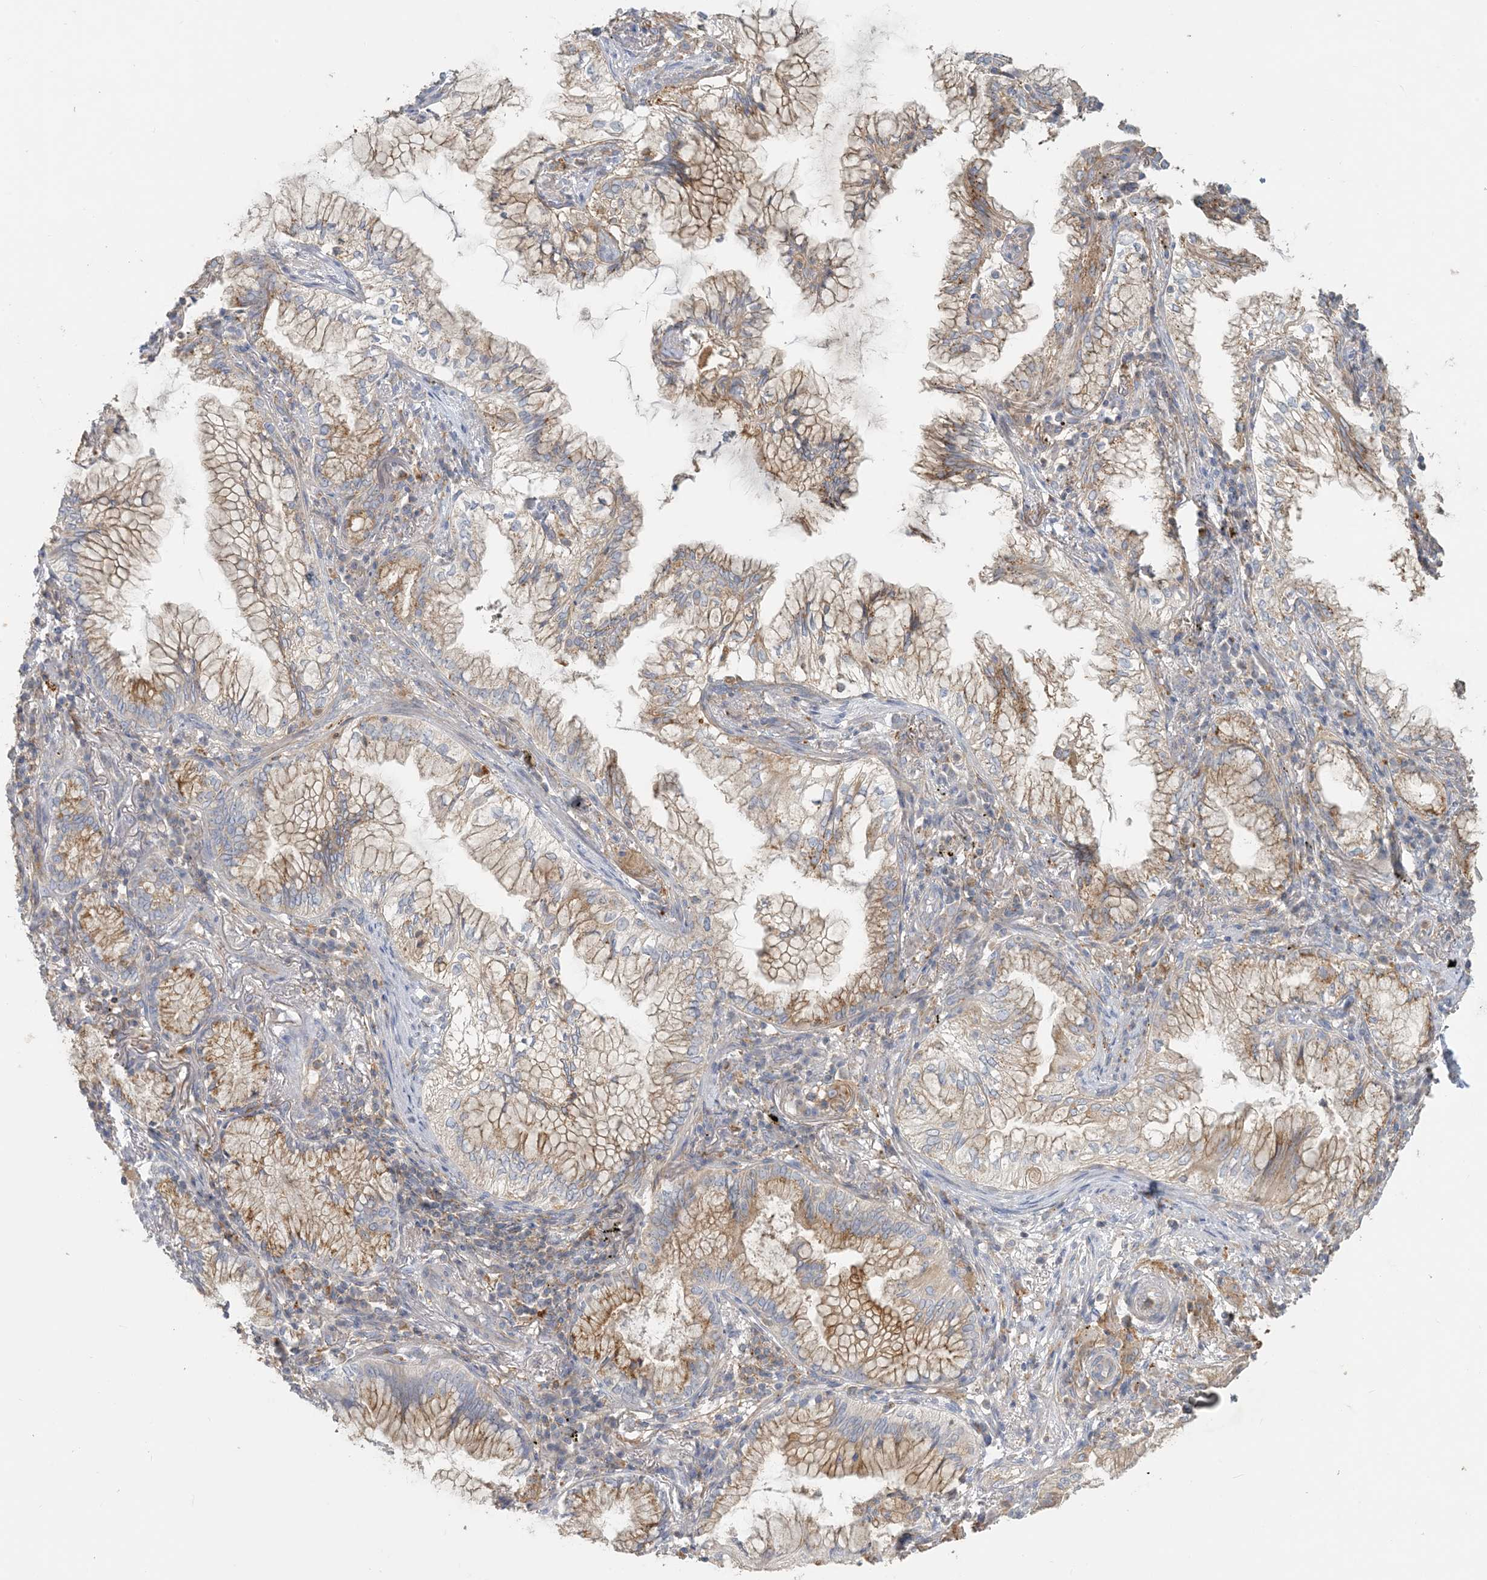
{"staining": {"intensity": "moderate", "quantity": "25%-75%", "location": "cytoplasmic/membranous"}, "tissue": "lung cancer", "cell_type": "Tumor cells", "image_type": "cancer", "snomed": [{"axis": "morphology", "description": "Adenocarcinoma, NOS"}, {"axis": "topography", "description": "Lung"}], "caption": "Tumor cells exhibit moderate cytoplasmic/membranous positivity in about 25%-75% of cells in lung cancer.", "gene": "SPPL2A", "patient": {"sex": "female", "age": 70}}